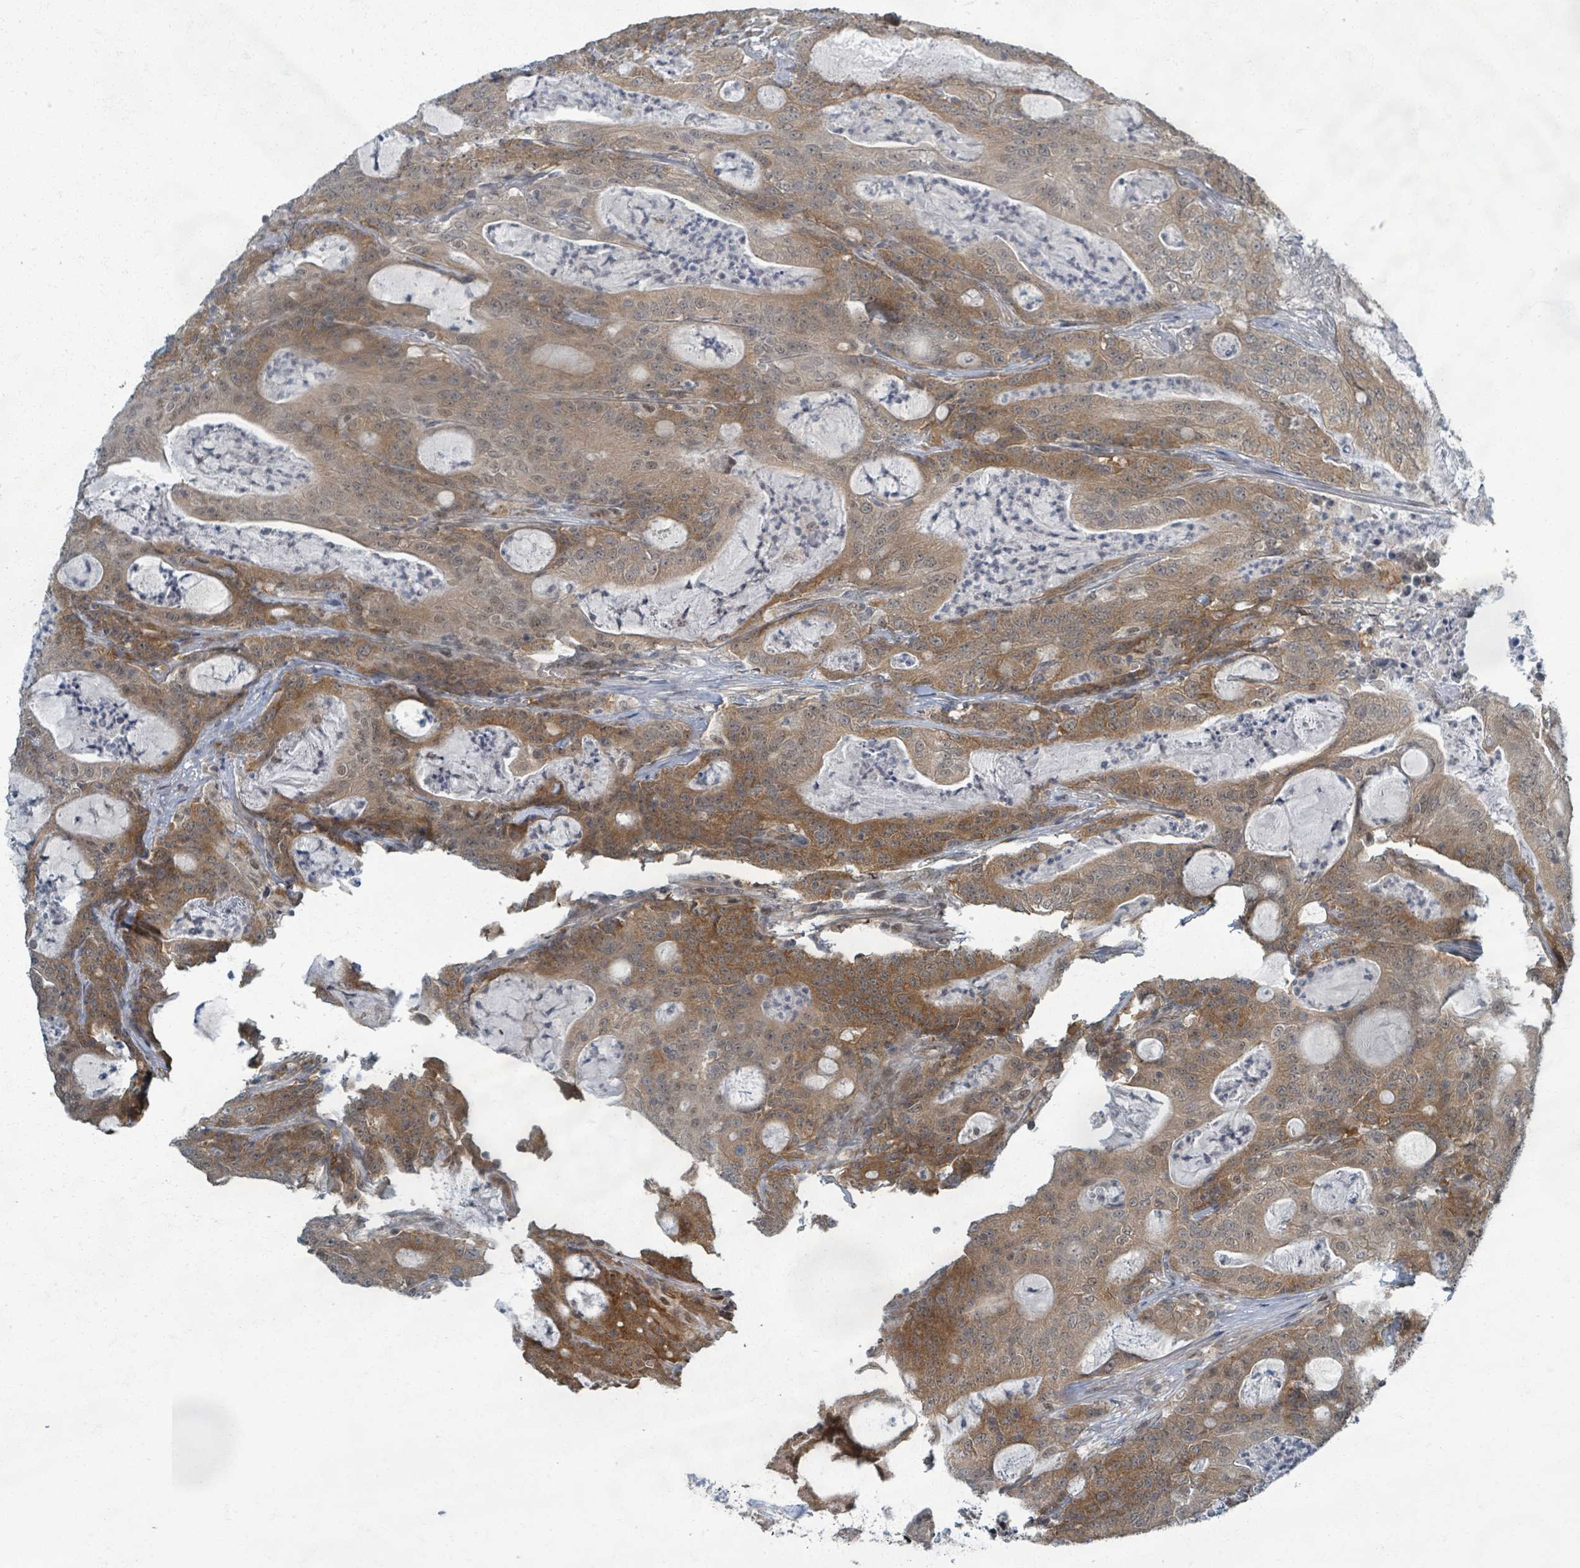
{"staining": {"intensity": "moderate", "quantity": ">75%", "location": "cytoplasmic/membranous"}, "tissue": "colorectal cancer", "cell_type": "Tumor cells", "image_type": "cancer", "snomed": [{"axis": "morphology", "description": "Adenocarcinoma, NOS"}, {"axis": "topography", "description": "Colon"}], "caption": "A brown stain labels moderate cytoplasmic/membranous positivity of a protein in human colorectal cancer tumor cells.", "gene": "INTS15", "patient": {"sex": "male", "age": 83}}